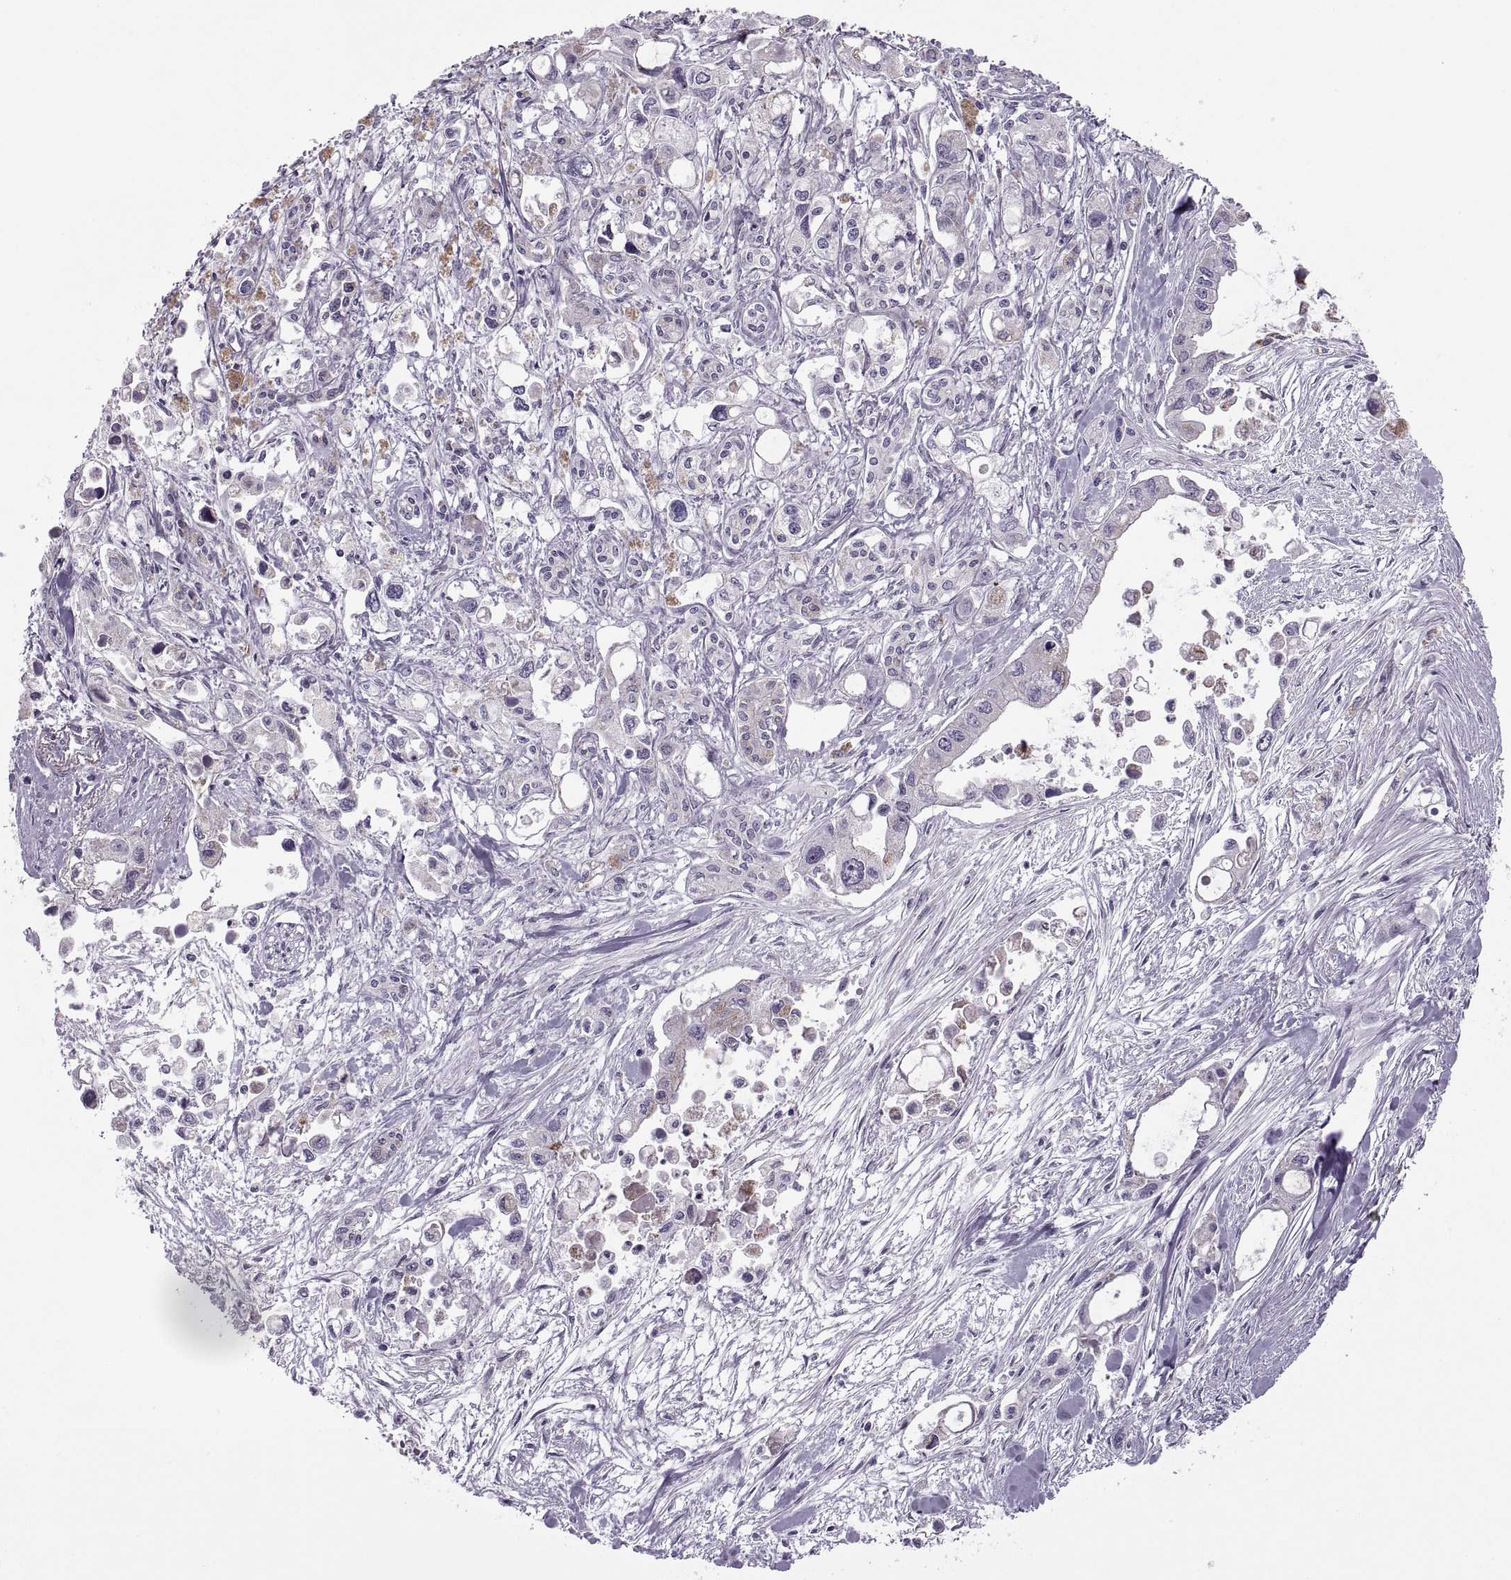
{"staining": {"intensity": "negative", "quantity": "none", "location": "none"}, "tissue": "pancreatic cancer", "cell_type": "Tumor cells", "image_type": "cancer", "snomed": [{"axis": "morphology", "description": "Adenocarcinoma, NOS"}, {"axis": "topography", "description": "Pancreas"}], "caption": "Tumor cells show no significant positivity in adenocarcinoma (pancreatic).", "gene": "PIERCE1", "patient": {"sex": "female", "age": 61}}